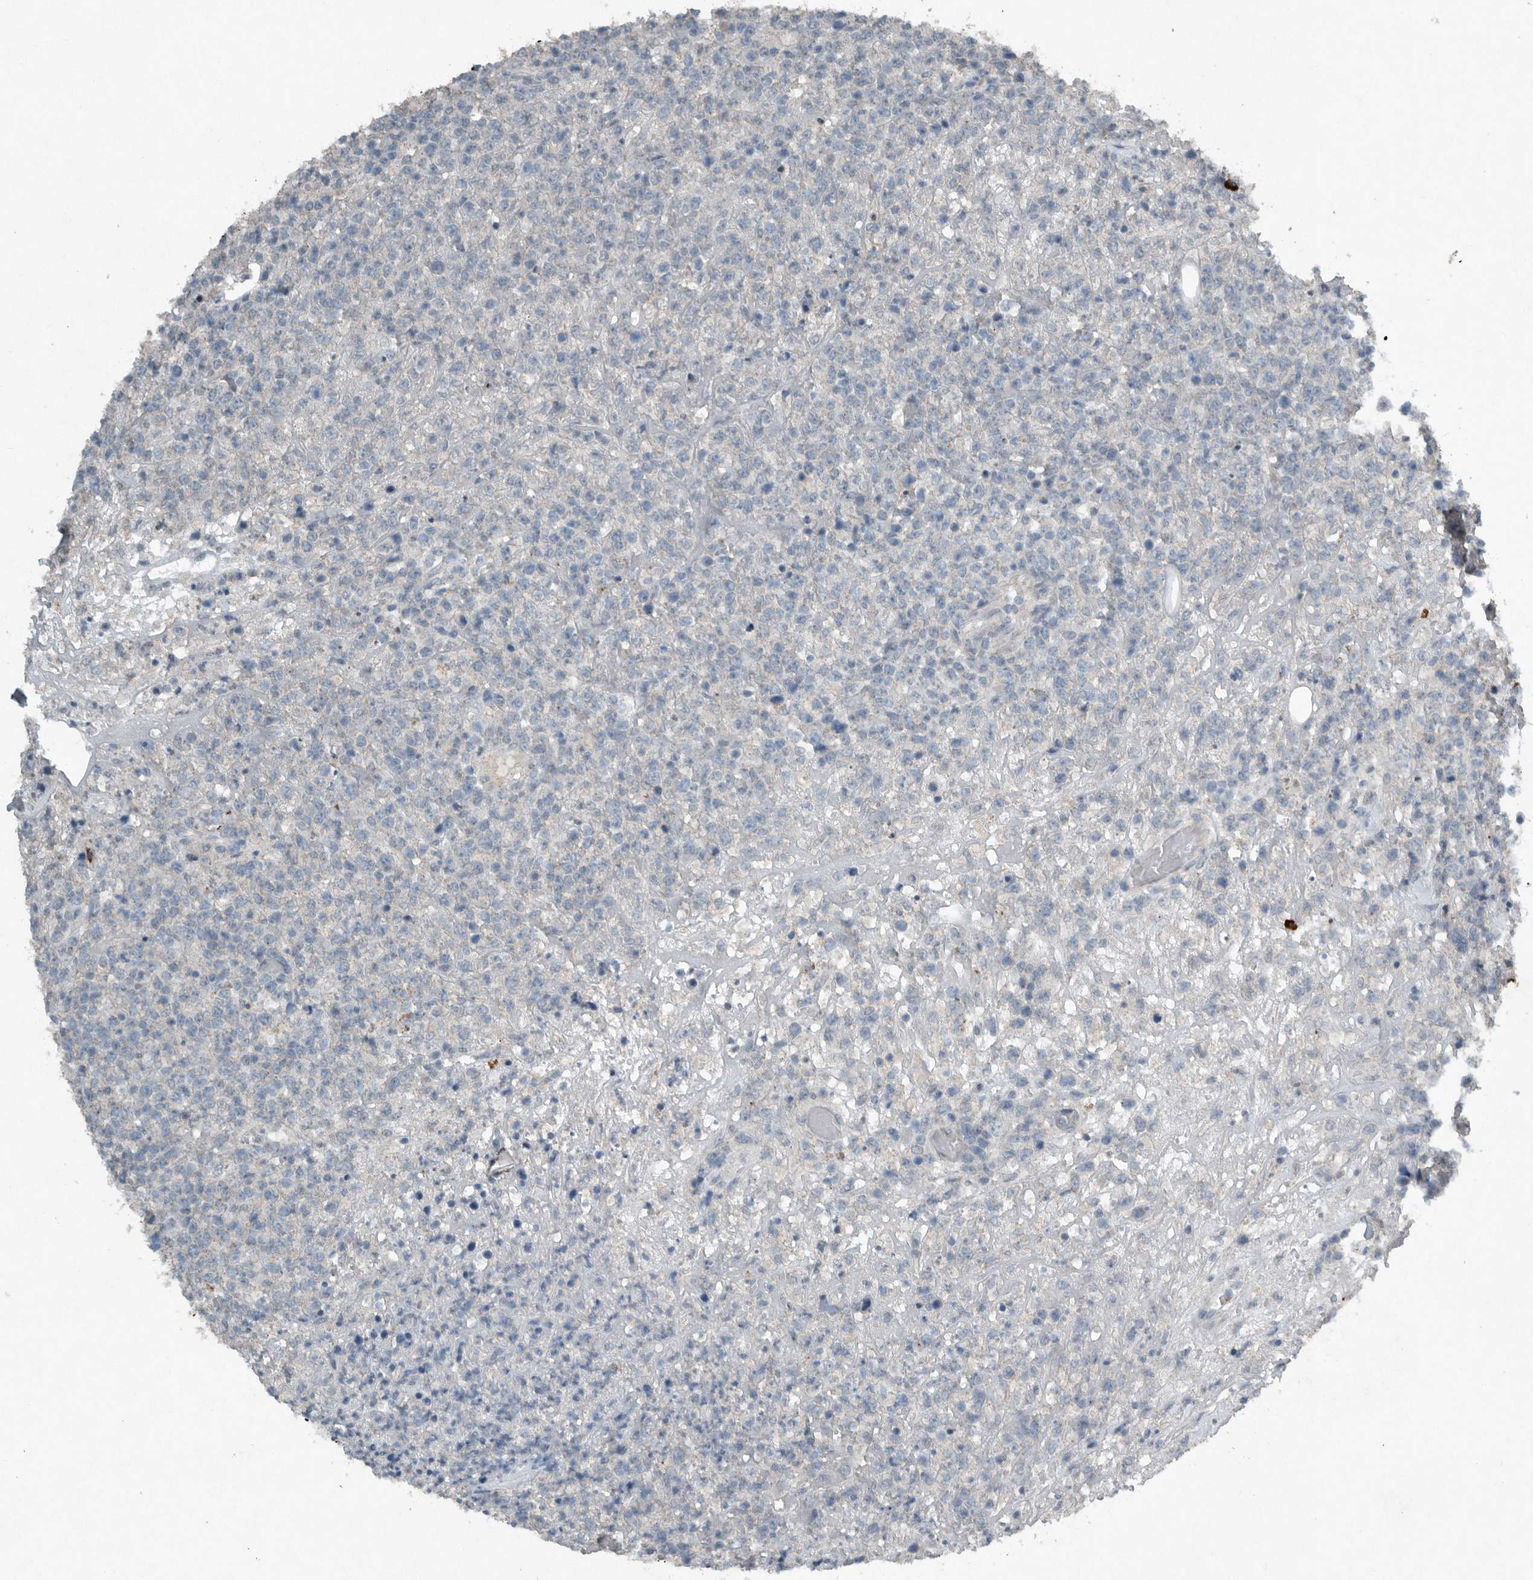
{"staining": {"intensity": "negative", "quantity": "none", "location": "none"}, "tissue": "lymphoma", "cell_type": "Tumor cells", "image_type": "cancer", "snomed": [{"axis": "morphology", "description": "Malignant lymphoma, non-Hodgkin's type, High grade"}, {"axis": "topography", "description": "Colon"}], "caption": "DAB (3,3'-diaminobenzidine) immunohistochemical staining of lymphoma reveals no significant expression in tumor cells. The staining was performed using DAB (3,3'-diaminobenzidine) to visualize the protein expression in brown, while the nuclei were stained in blue with hematoxylin (Magnification: 20x).", "gene": "IL20", "patient": {"sex": "female", "age": 53}}